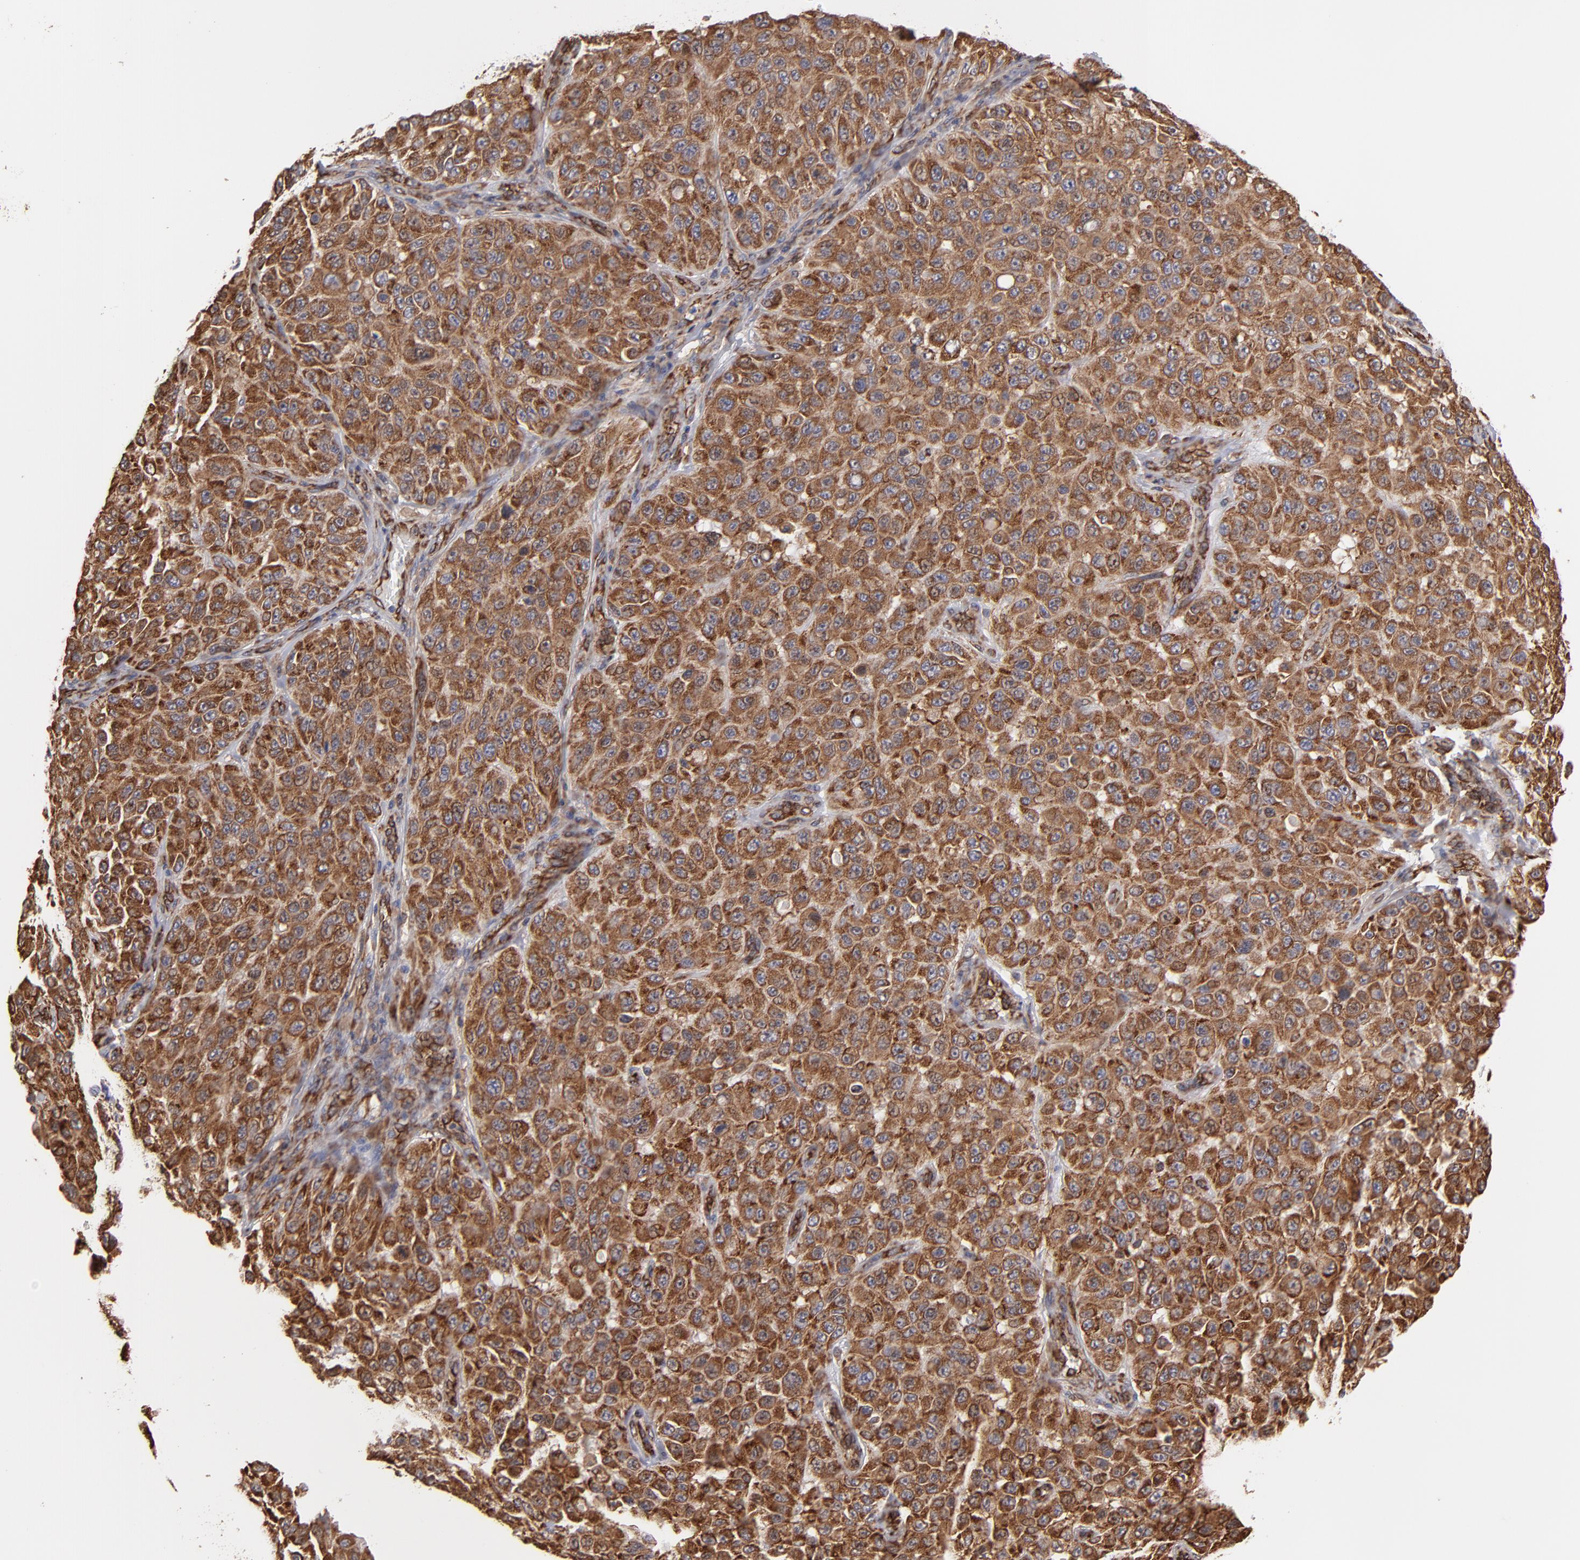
{"staining": {"intensity": "strong", "quantity": ">75%", "location": "cytoplasmic/membranous"}, "tissue": "melanoma", "cell_type": "Tumor cells", "image_type": "cancer", "snomed": [{"axis": "morphology", "description": "Malignant melanoma, NOS"}, {"axis": "topography", "description": "Skin"}], "caption": "A brown stain highlights strong cytoplasmic/membranous staining of a protein in malignant melanoma tumor cells.", "gene": "KTN1", "patient": {"sex": "male", "age": 30}}